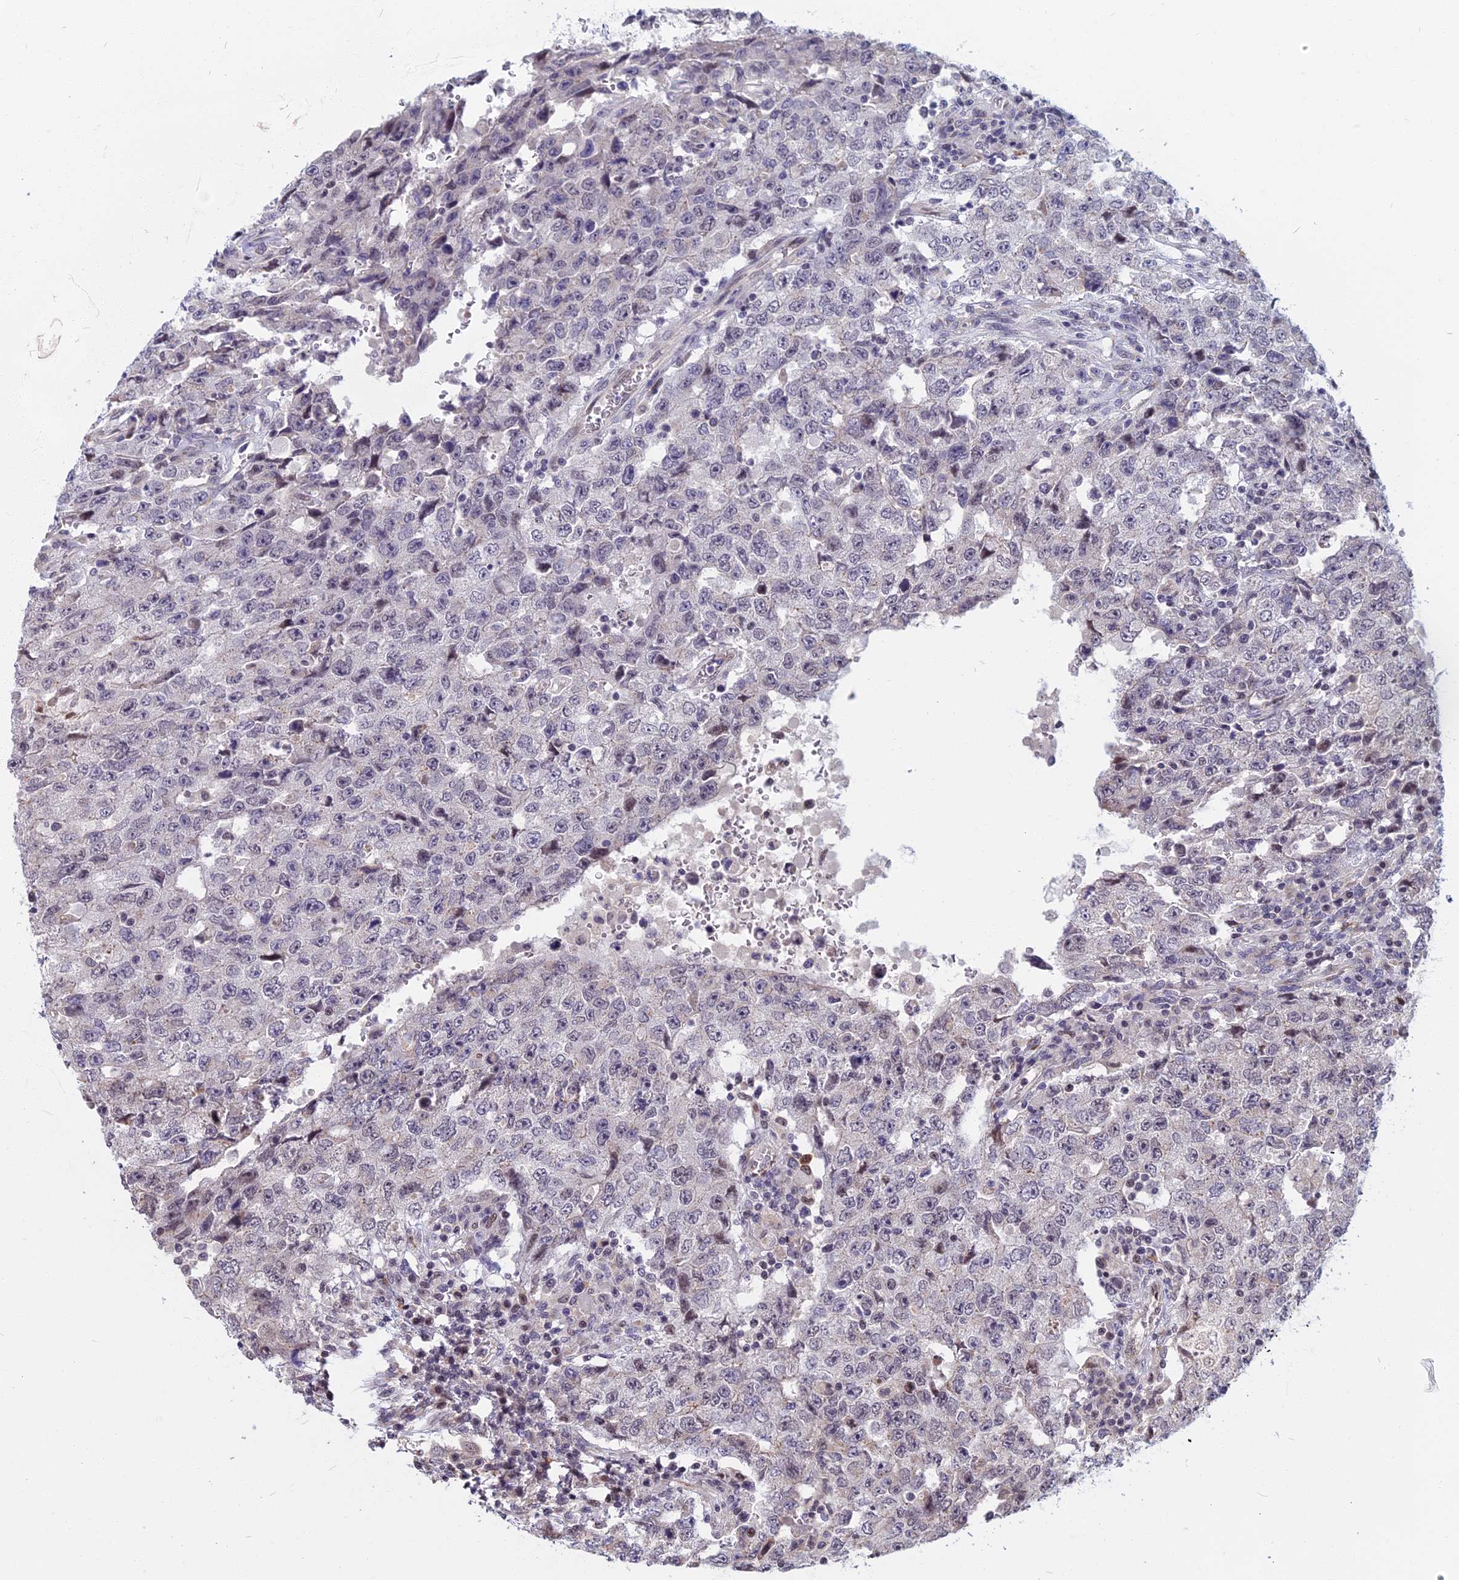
{"staining": {"intensity": "negative", "quantity": "none", "location": "none"}, "tissue": "testis cancer", "cell_type": "Tumor cells", "image_type": "cancer", "snomed": [{"axis": "morphology", "description": "Carcinoma, Embryonal, NOS"}, {"axis": "topography", "description": "Testis"}], "caption": "Protein analysis of testis embryonal carcinoma demonstrates no significant expression in tumor cells.", "gene": "CCDC113", "patient": {"sex": "male", "age": 26}}